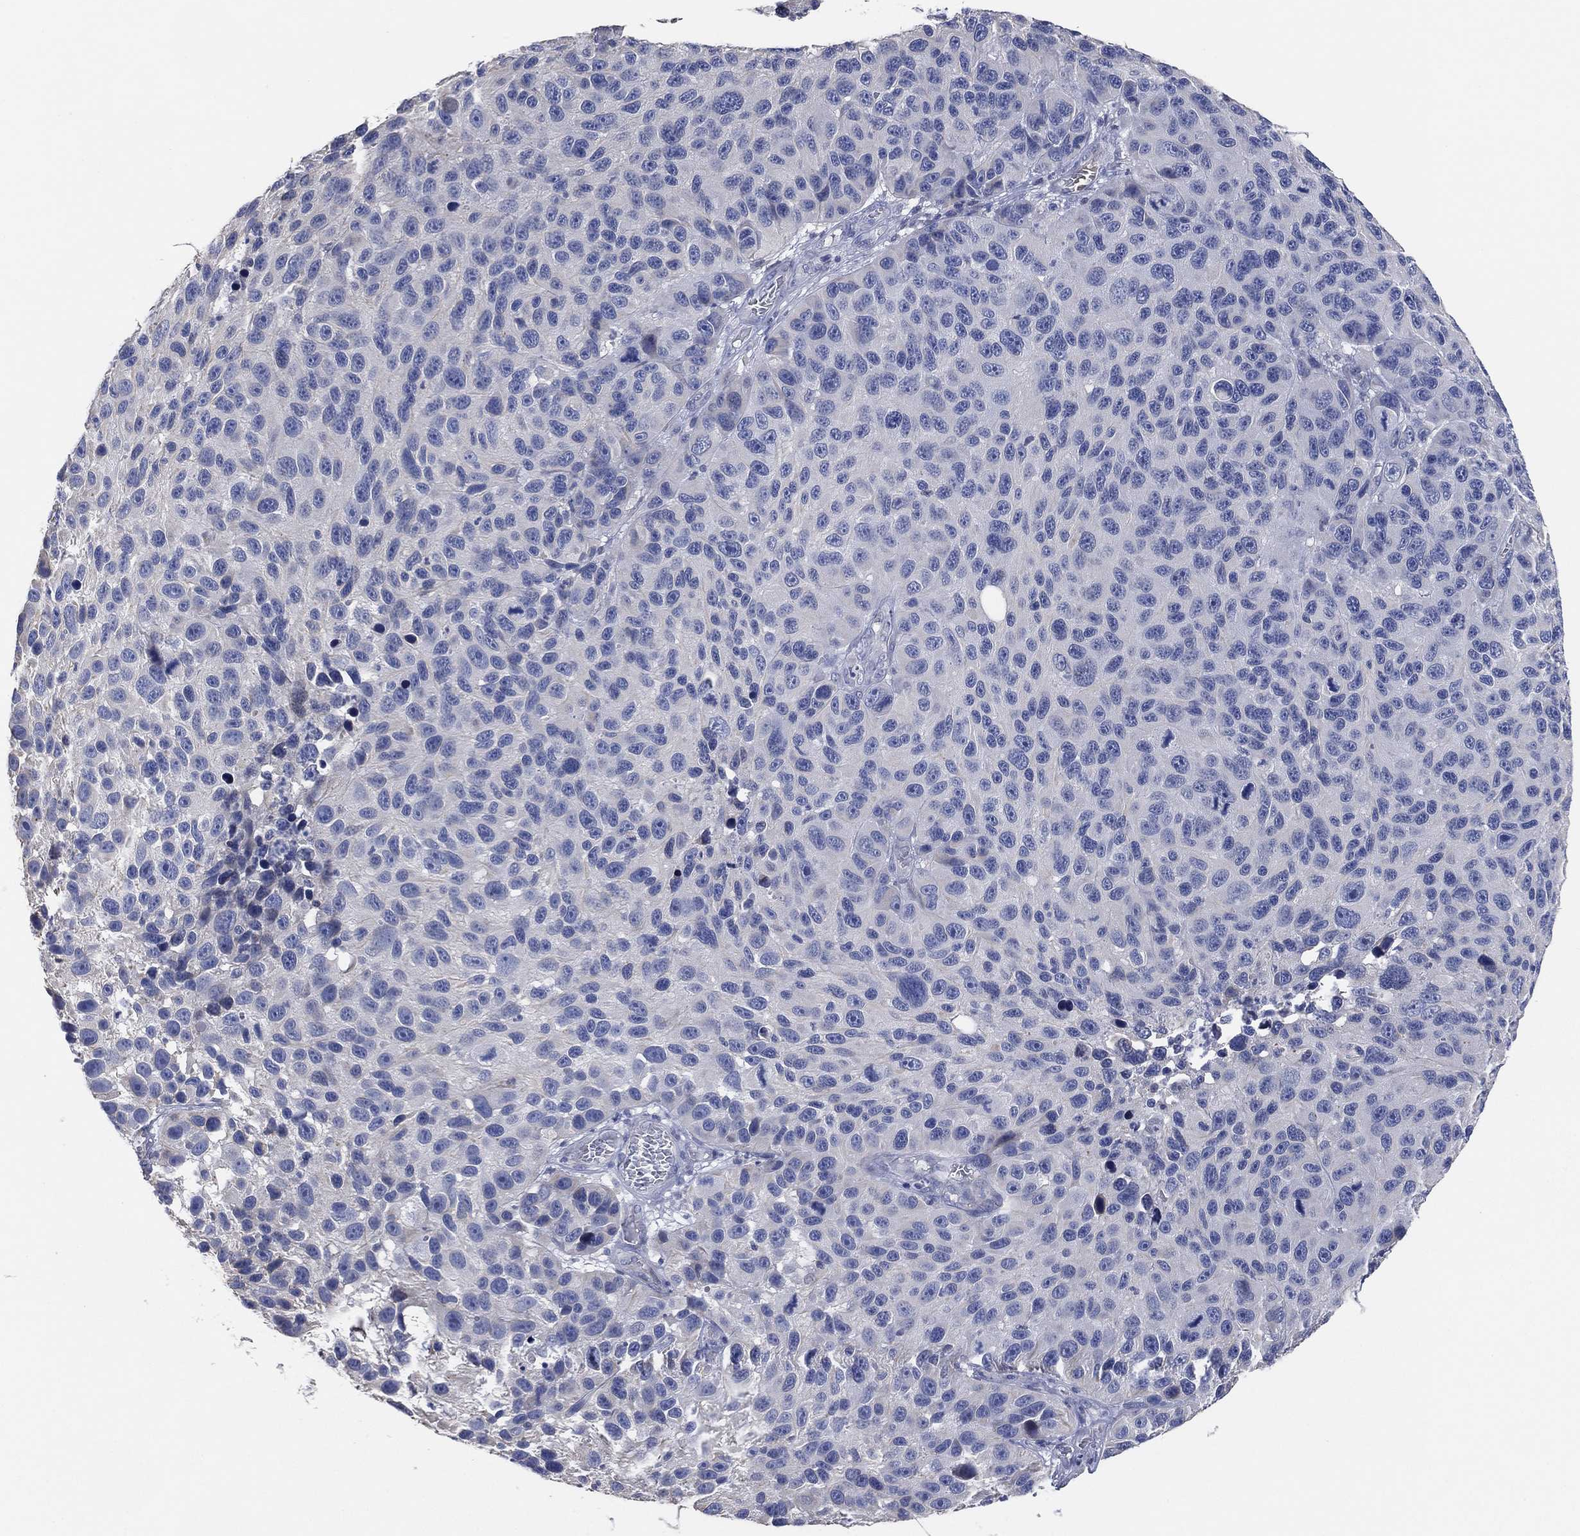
{"staining": {"intensity": "negative", "quantity": "none", "location": "none"}, "tissue": "melanoma", "cell_type": "Tumor cells", "image_type": "cancer", "snomed": [{"axis": "morphology", "description": "Malignant melanoma, NOS"}, {"axis": "topography", "description": "Skin"}], "caption": "This image is of melanoma stained with immunohistochemistry to label a protein in brown with the nuclei are counter-stained blue. There is no expression in tumor cells.", "gene": "CFTR", "patient": {"sex": "male", "age": 53}}